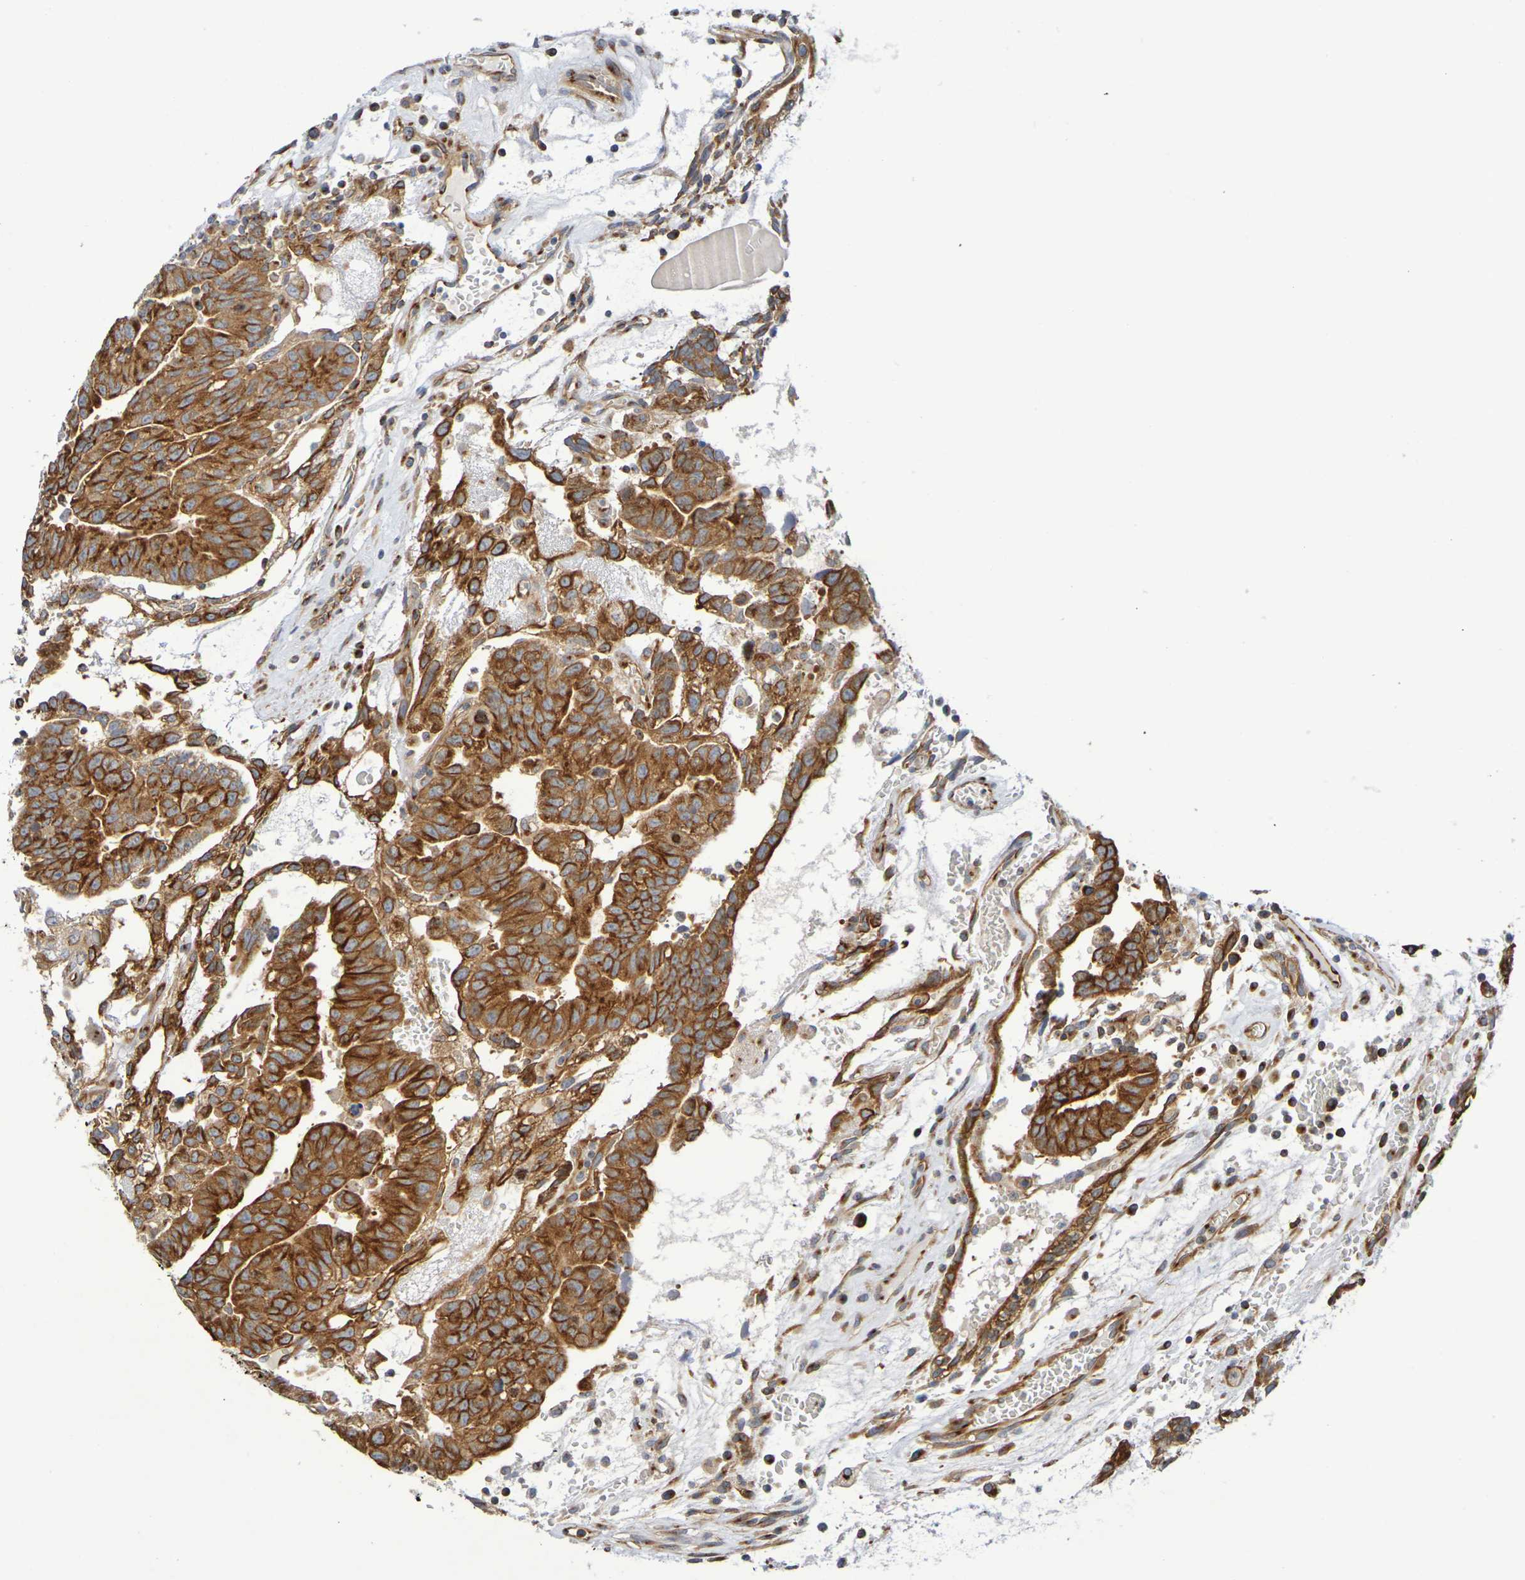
{"staining": {"intensity": "moderate", "quantity": ">75%", "location": "cytoplasmic/membranous"}, "tissue": "testis cancer", "cell_type": "Tumor cells", "image_type": "cancer", "snomed": [{"axis": "morphology", "description": "Seminoma, NOS"}, {"axis": "morphology", "description": "Carcinoma, Embryonal, NOS"}, {"axis": "topography", "description": "Testis"}], "caption": "This micrograph reveals testis cancer stained with immunohistochemistry (IHC) to label a protein in brown. The cytoplasmic/membranous of tumor cells show moderate positivity for the protein. Nuclei are counter-stained blue.", "gene": "DCP2", "patient": {"sex": "male", "age": 52}}